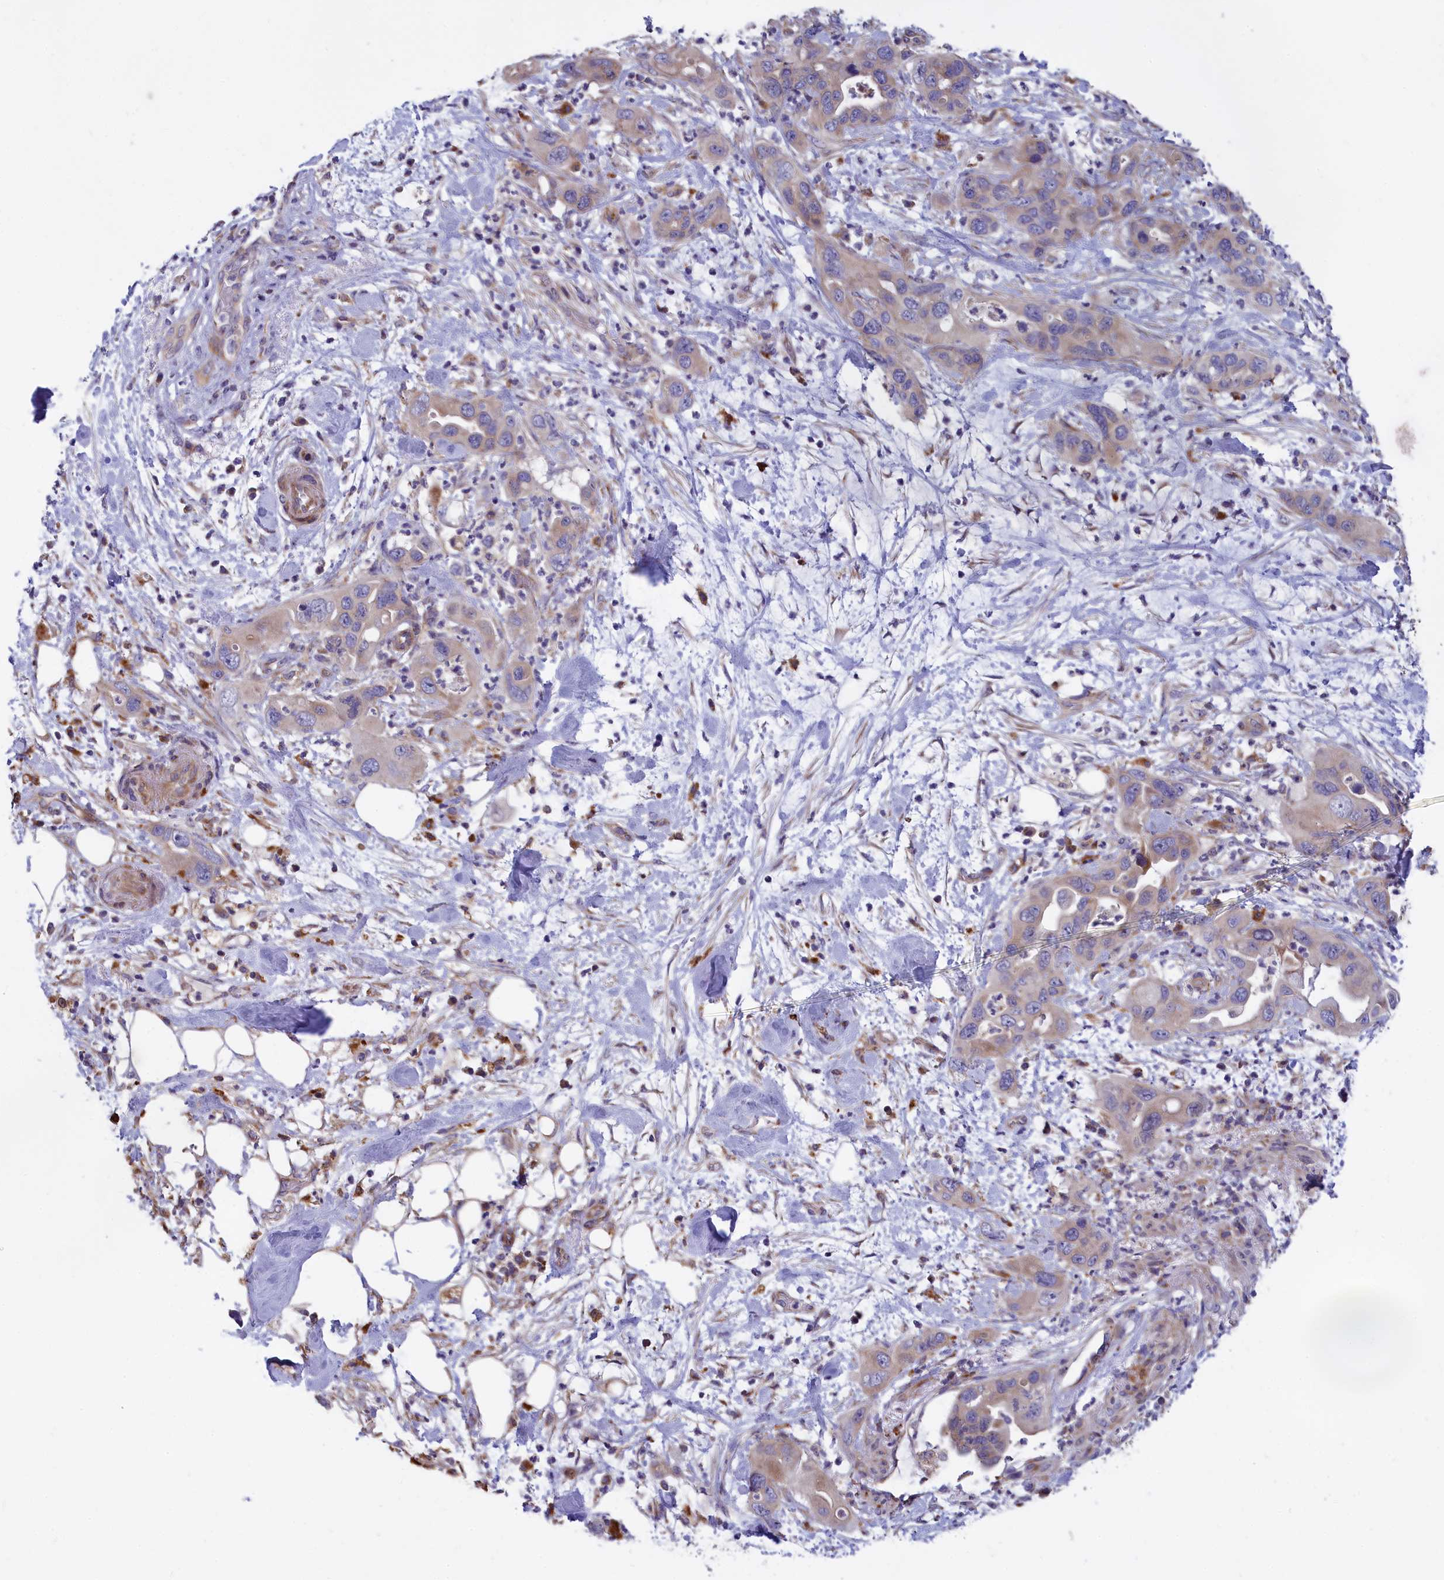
{"staining": {"intensity": "moderate", "quantity": "<25%", "location": "cytoplasmic/membranous"}, "tissue": "pancreatic cancer", "cell_type": "Tumor cells", "image_type": "cancer", "snomed": [{"axis": "morphology", "description": "Adenocarcinoma, NOS"}, {"axis": "topography", "description": "Pancreas"}], "caption": "Pancreatic cancer (adenocarcinoma) stained with IHC reveals moderate cytoplasmic/membranous positivity in about <25% of tumor cells. (DAB (3,3'-diaminobenzidine) IHC with brightfield microscopy, high magnification).", "gene": "BLTP2", "patient": {"sex": "female", "age": 71}}